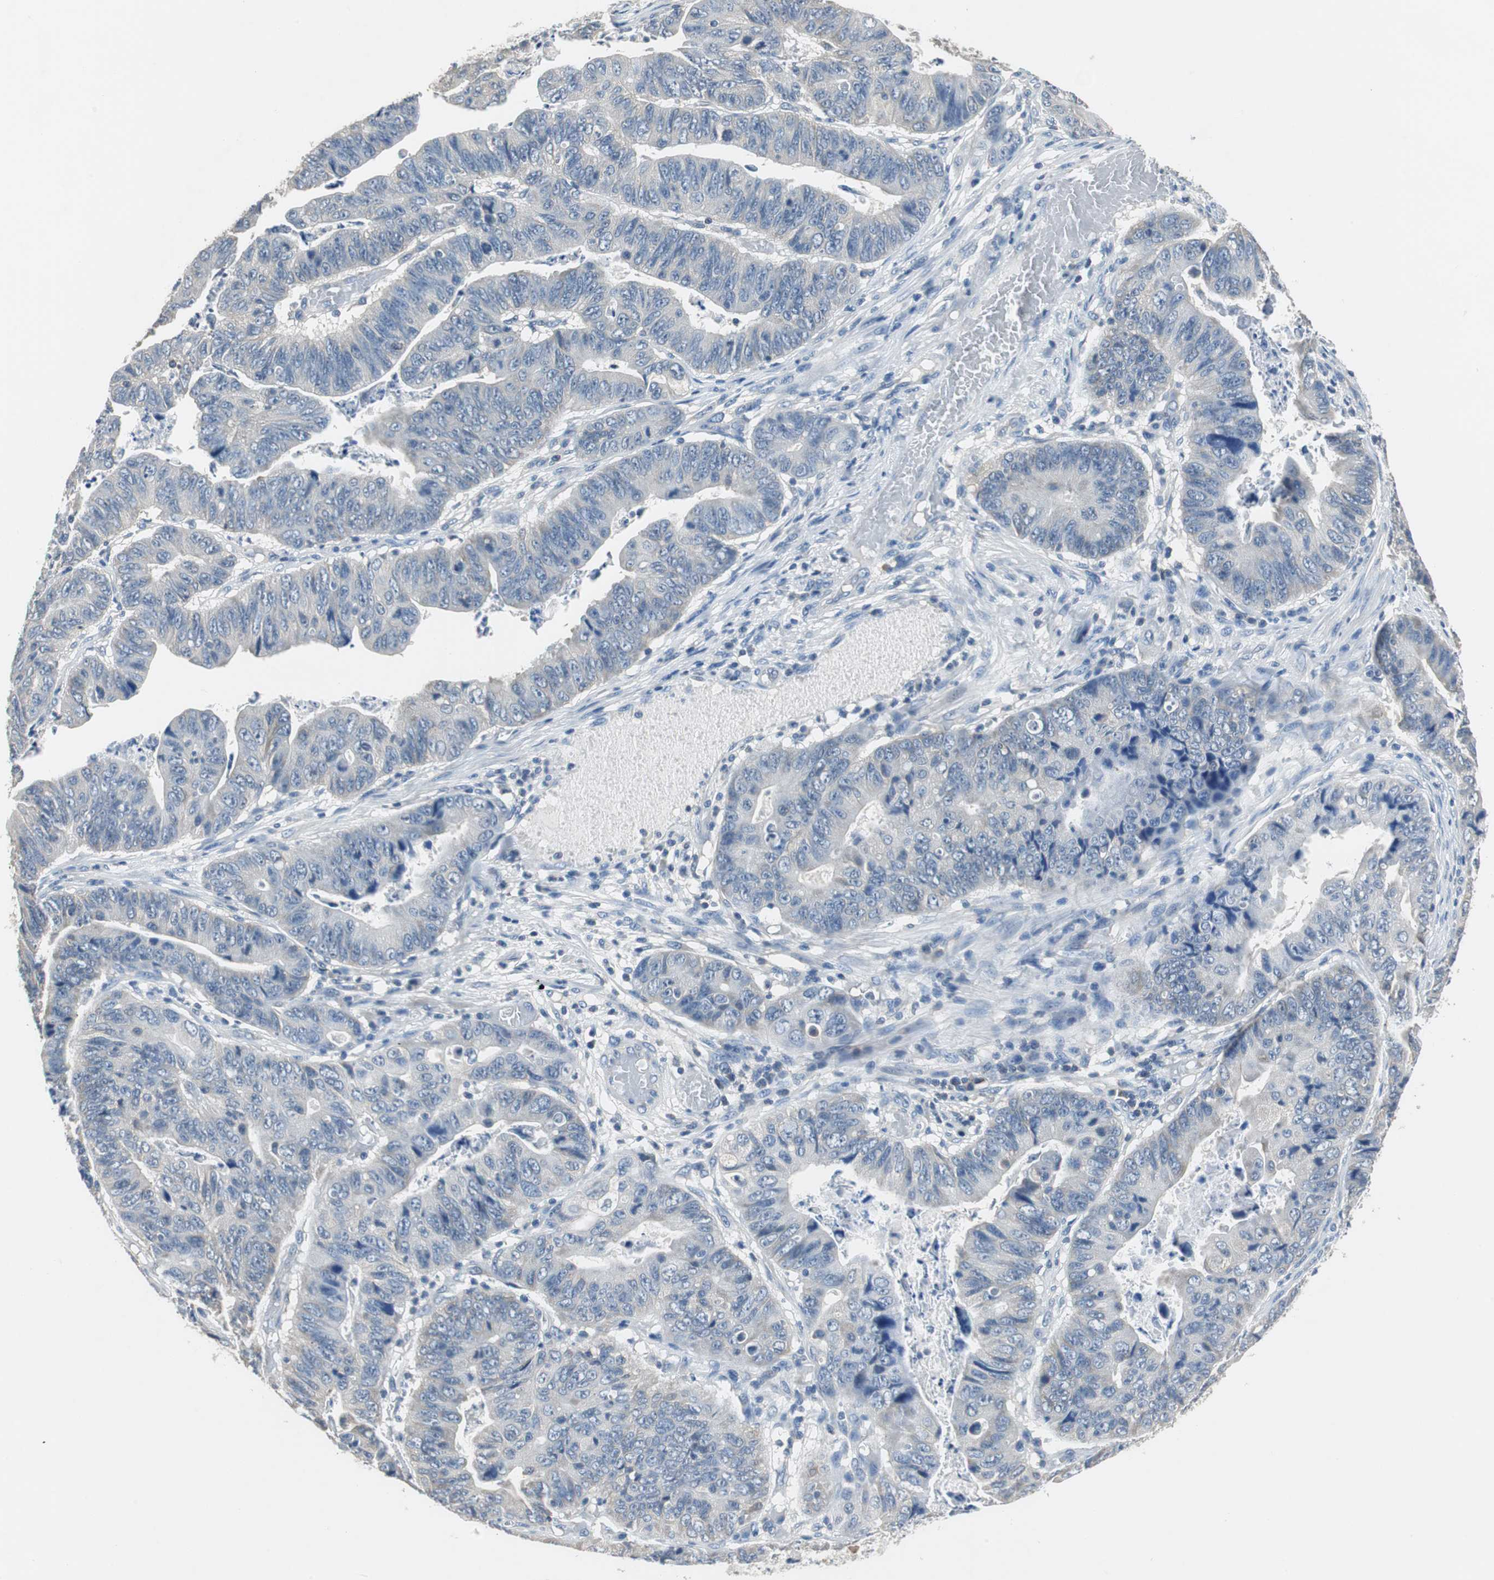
{"staining": {"intensity": "negative", "quantity": "none", "location": "none"}, "tissue": "stomach cancer", "cell_type": "Tumor cells", "image_type": "cancer", "snomed": [{"axis": "morphology", "description": "Adenocarcinoma, NOS"}, {"axis": "topography", "description": "Stomach, lower"}], "caption": "IHC histopathology image of neoplastic tissue: human adenocarcinoma (stomach) stained with DAB shows no significant protein expression in tumor cells. The staining is performed using DAB brown chromogen with nuclei counter-stained in using hematoxylin.", "gene": "PRKCA", "patient": {"sex": "male", "age": 77}}